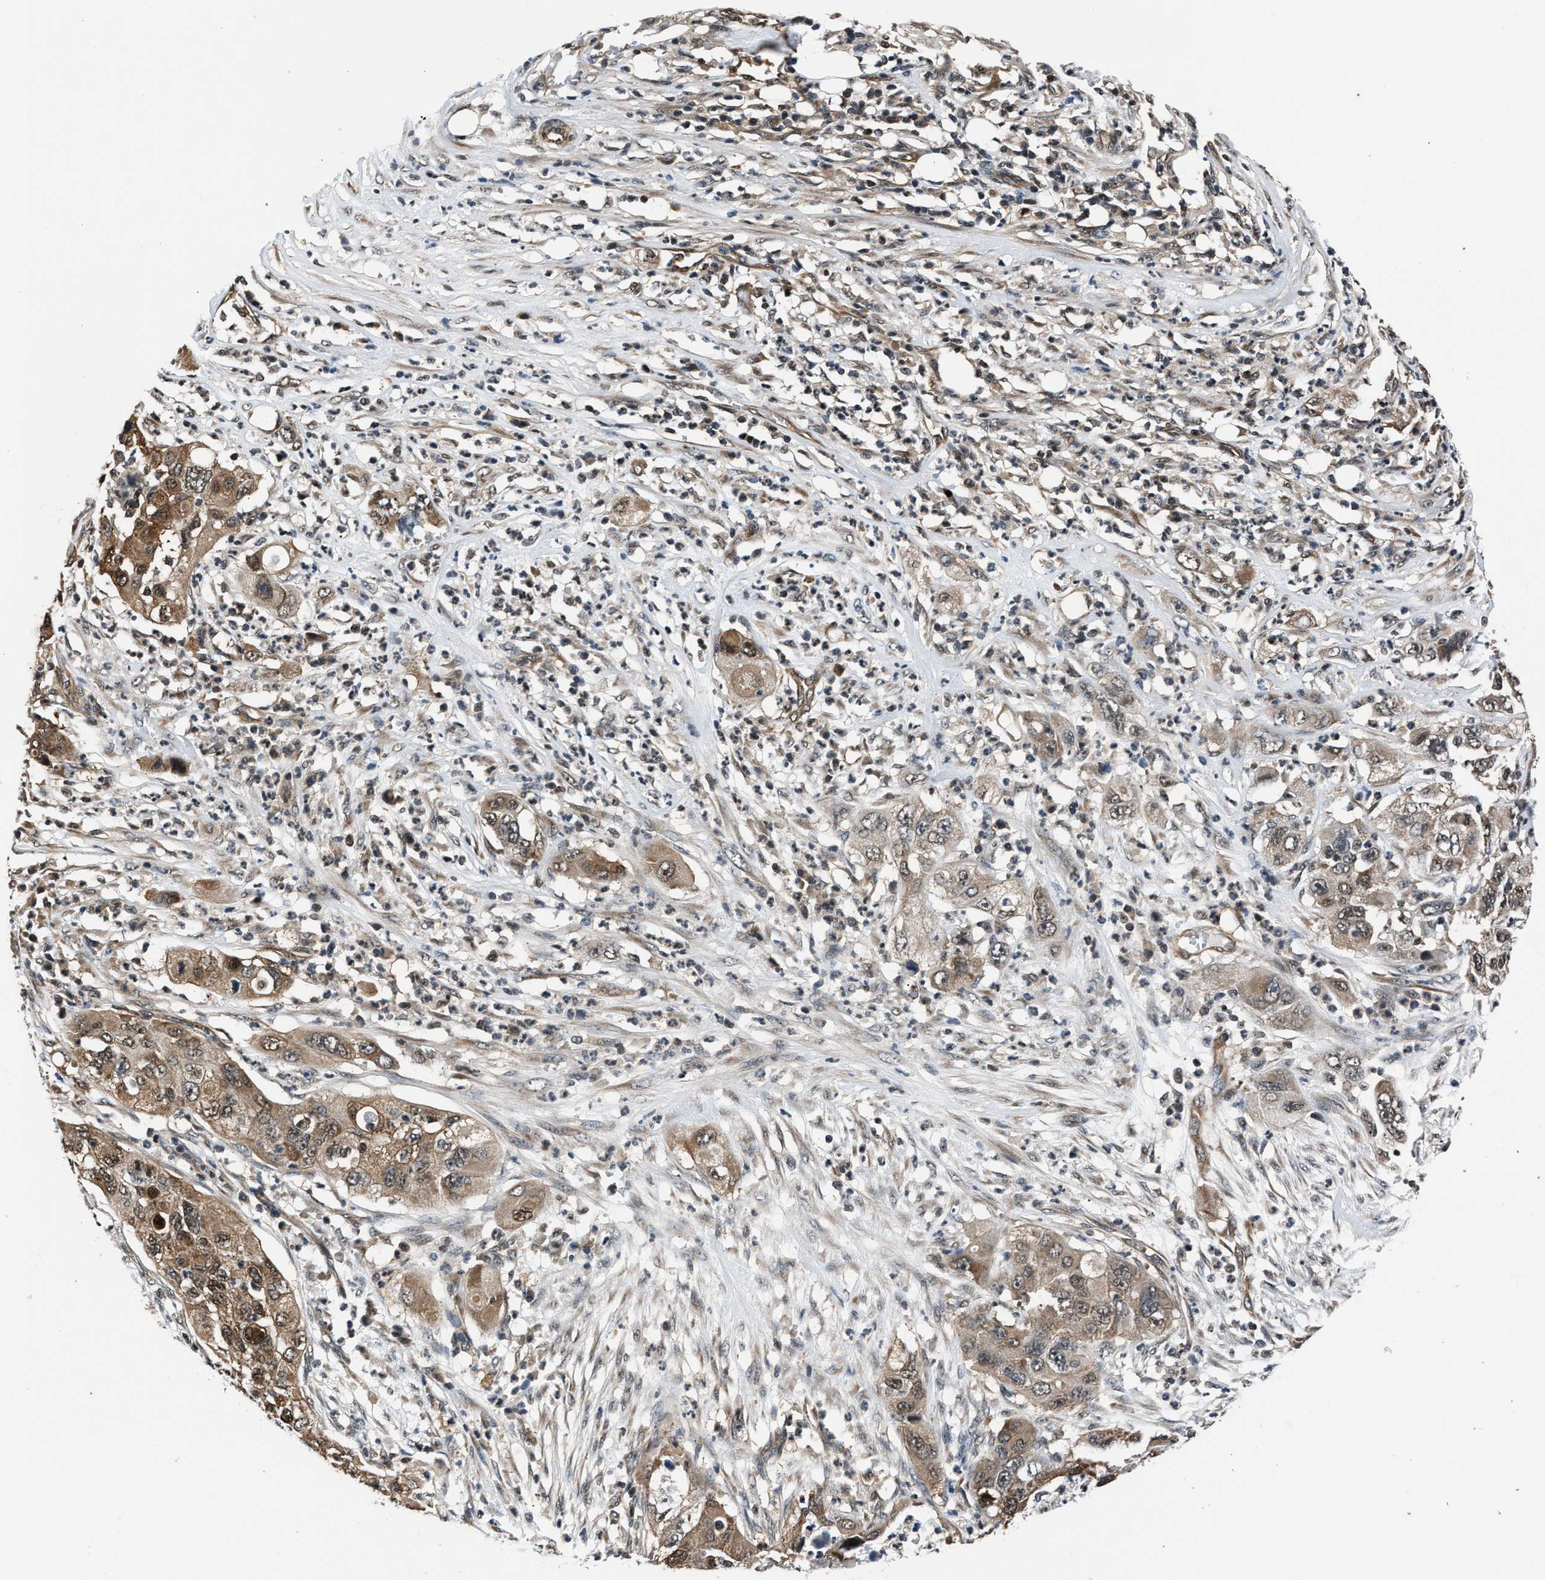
{"staining": {"intensity": "moderate", "quantity": ">75%", "location": "cytoplasmic/membranous,nuclear"}, "tissue": "pancreatic cancer", "cell_type": "Tumor cells", "image_type": "cancer", "snomed": [{"axis": "morphology", "description": "Adenocarcinoma, NOS"}, {"axis": "topography", "description": "Pancreas"}], "caption": "Immunohistochemical staining of human adenocarcinoma (pancreatic) displays medium levels of moderate cytoplasmic/membranous and nuclear positivity in approximately >75% of tumor cells. Using DAB (3,3'-diaminobenzidine) (brown) and hematoxylin (blue) stains, captured at high magnification using brightfield microscopy.", "gene": "RBM33", "patient": {"sex": "female", "age": 78}}